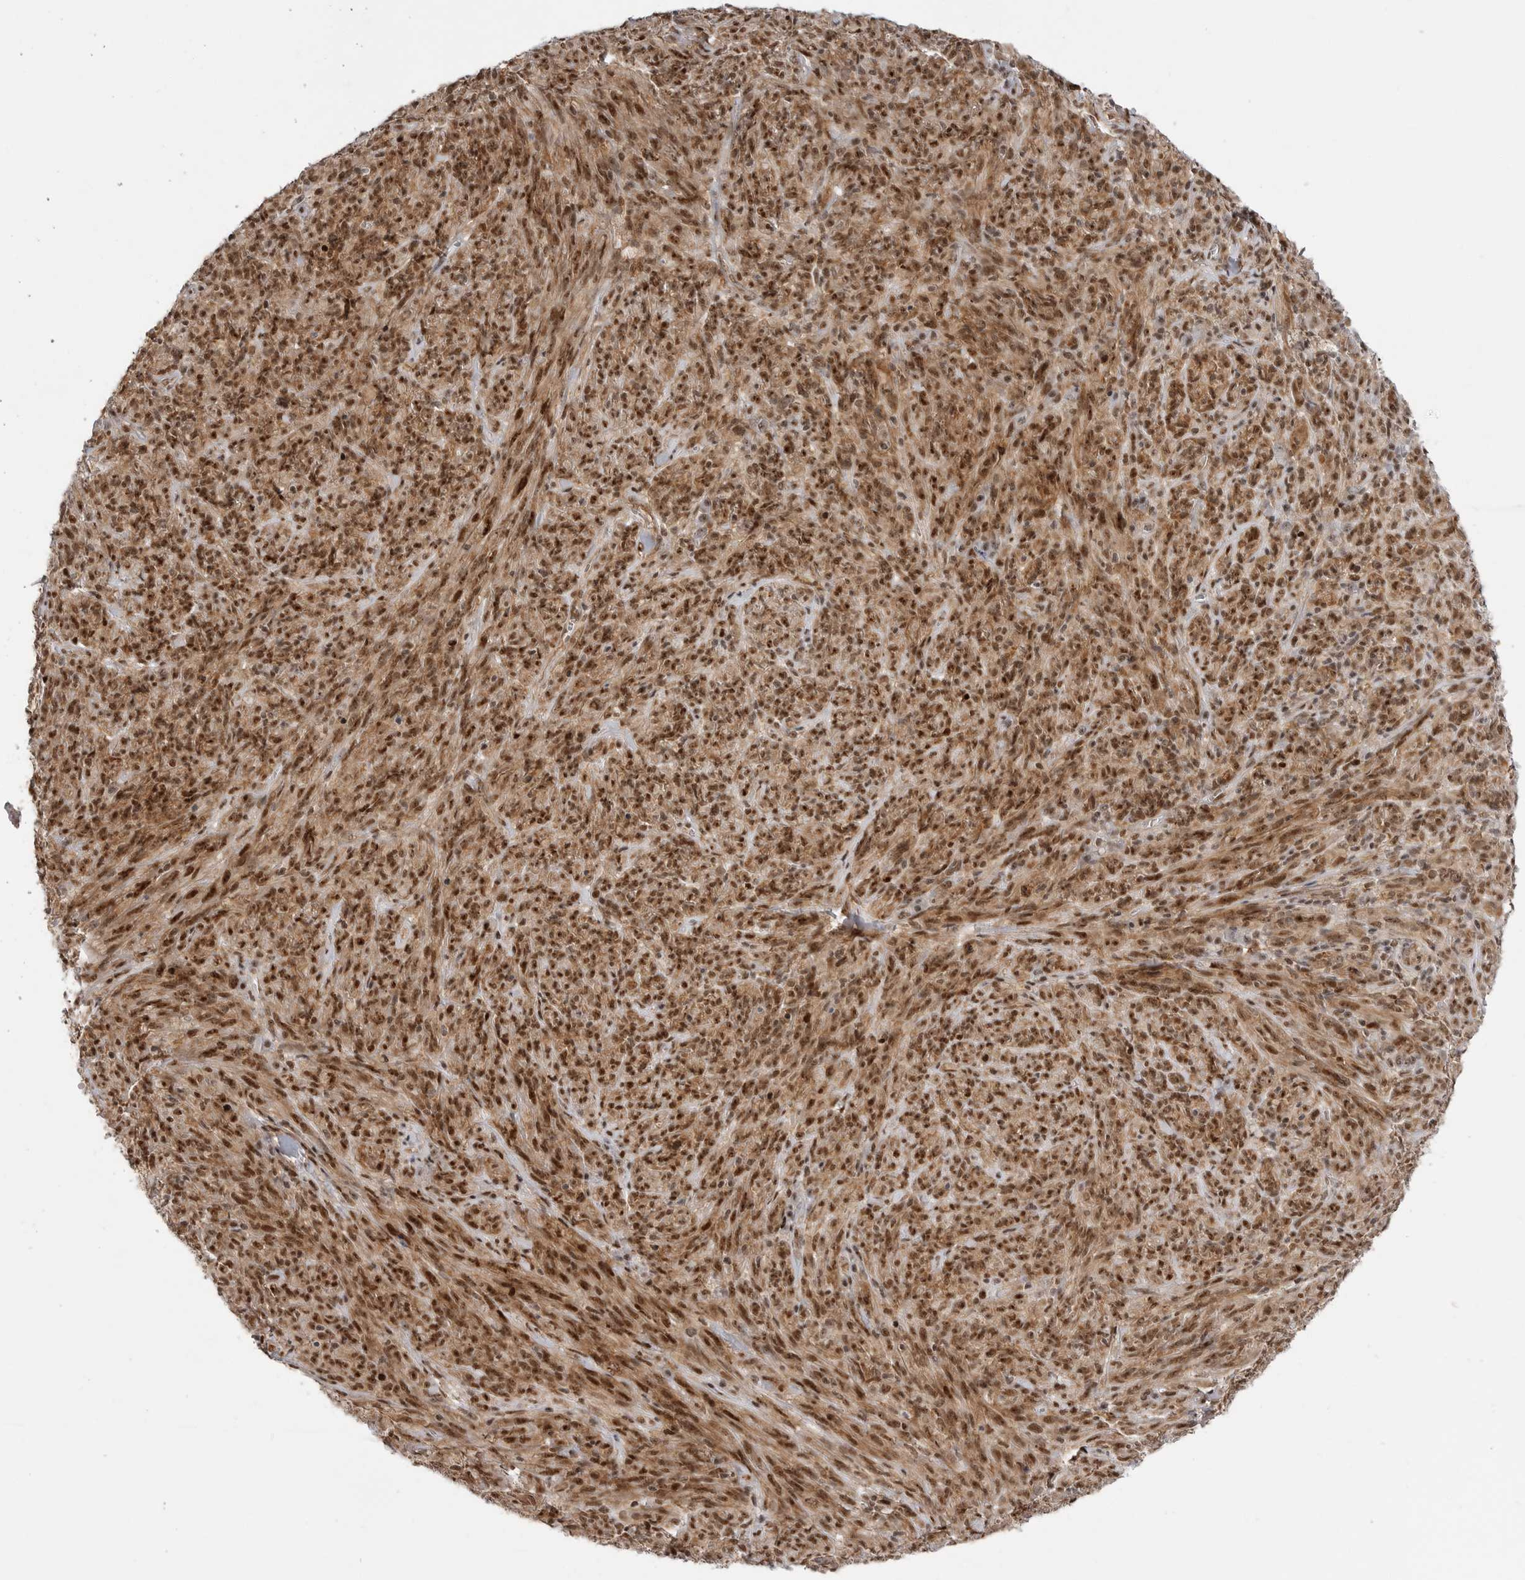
{"staining": {"intensity": "strong", "quantity": ">75%", "location": "cytoplasmic/membranous,nuclear"}, "tissue": "melanoma", "cell_type": "Tumor cells", "image_type": "cancer", "snomed": [{"axis": "morphology", "description": "Malignant melanoma, NOS"}, {"axis": "topography", "description": "Skin of head"}], "caption": "Protein expression analysis of malignant melanoma shows strong cytoplasmic/membranous and nuclear staining in approximately >75% of tumor cells.", "gene": "GPATCH2", "patient": {"sex": "male", "age": 96}}